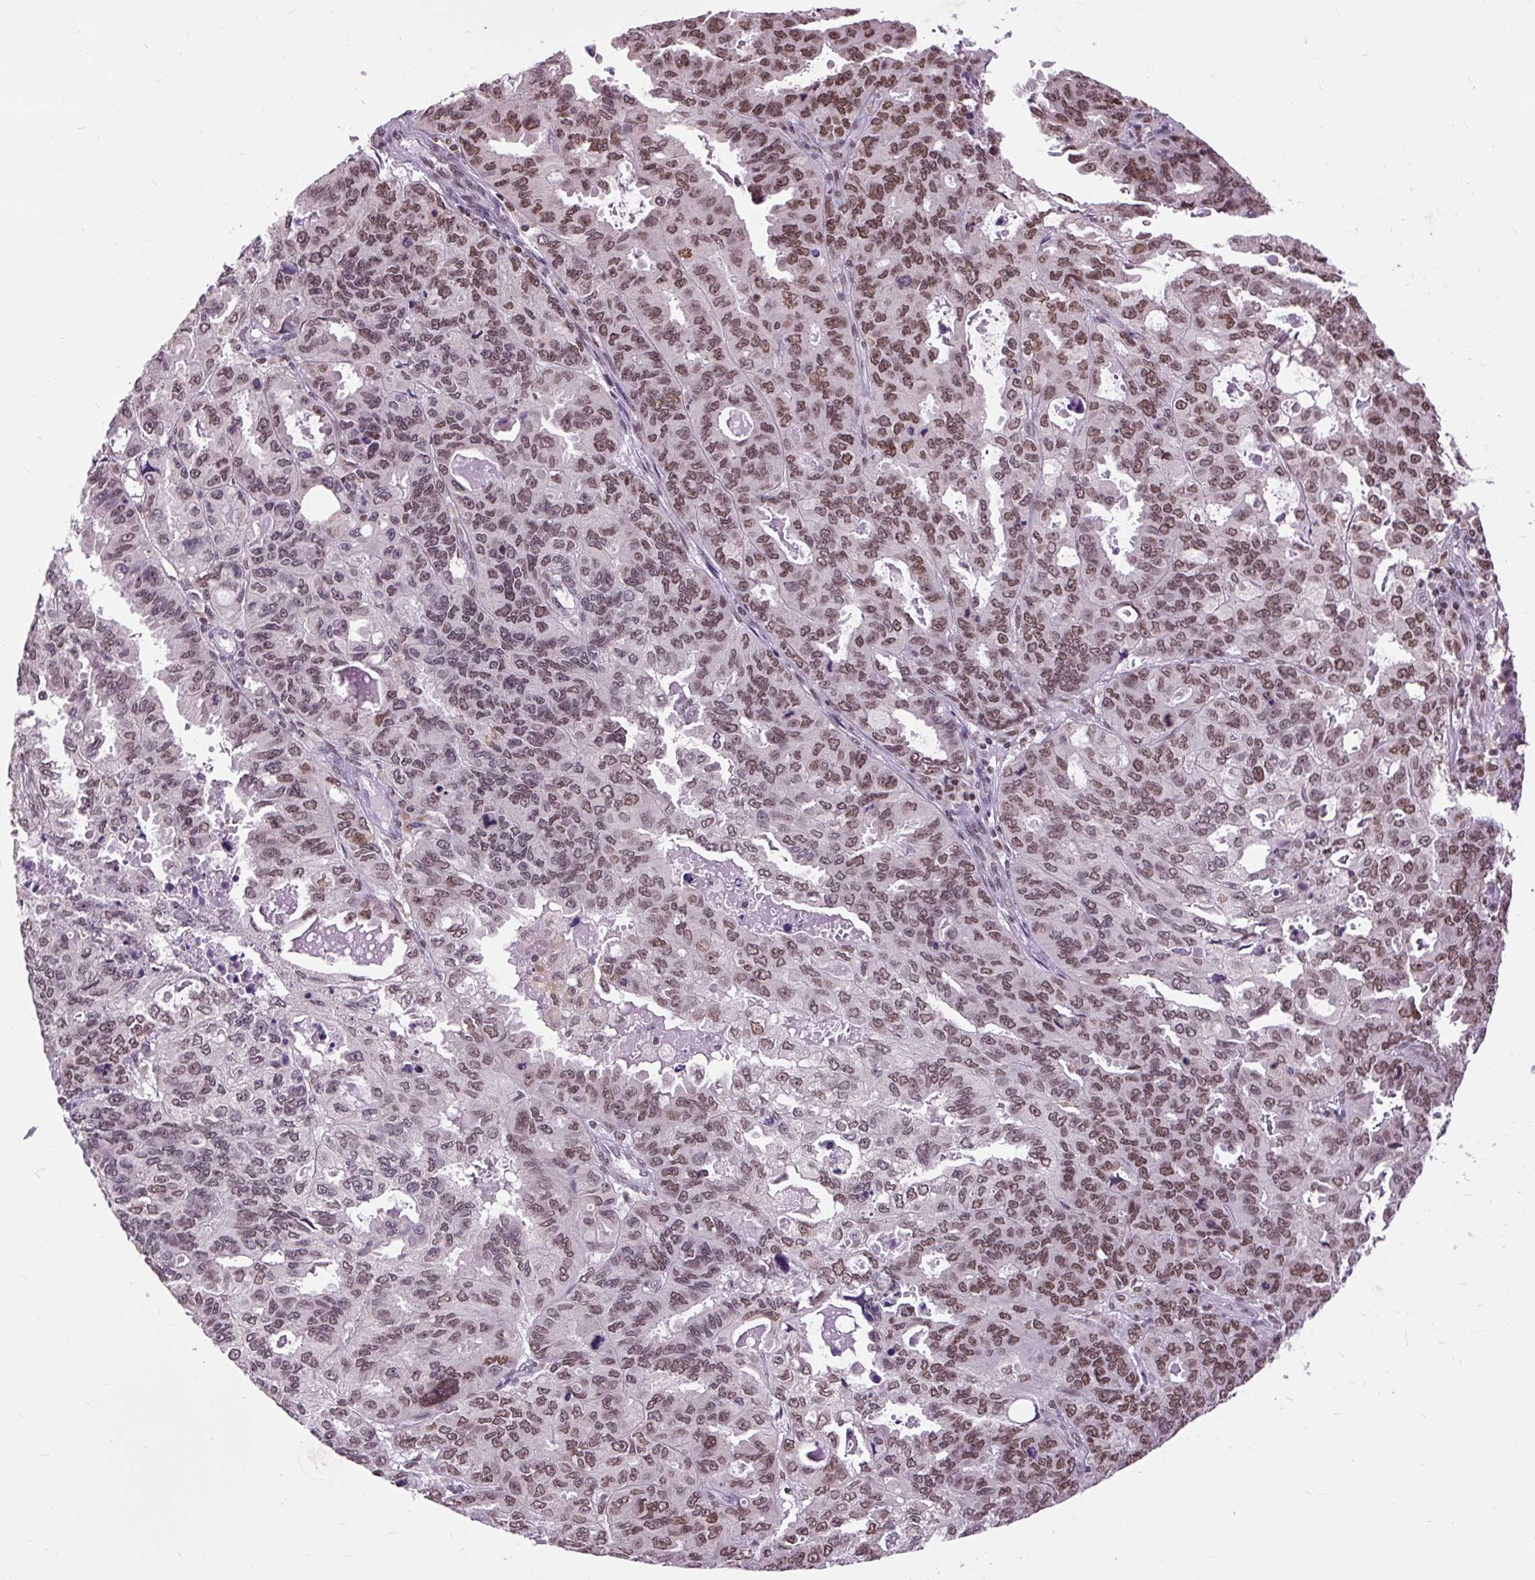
{"staining": {"intensity": "moderate", "quantity": ">75%", "location": "nuclear"}, "tissue": "endometrial cancer", "cell_type": "Tumor cells", "image_type": "cancer", "snomed": [{"axis": "morphology", "description": "Adenocarcinoma, NOS"}, {"axis": "topography", "description": "Uterus"}], "caption": "Immunohistochemistry image of neoplastic tissue: human endometrial cancer (adenocarcinoma) stained using IHC reveals medium levels of moderate protein expression localized specifically in the nuclear of tumor cells, appearing as a nuclear brown color.", "gene": "ZNF672", "patient": {"sex": "female", "age": 79}}